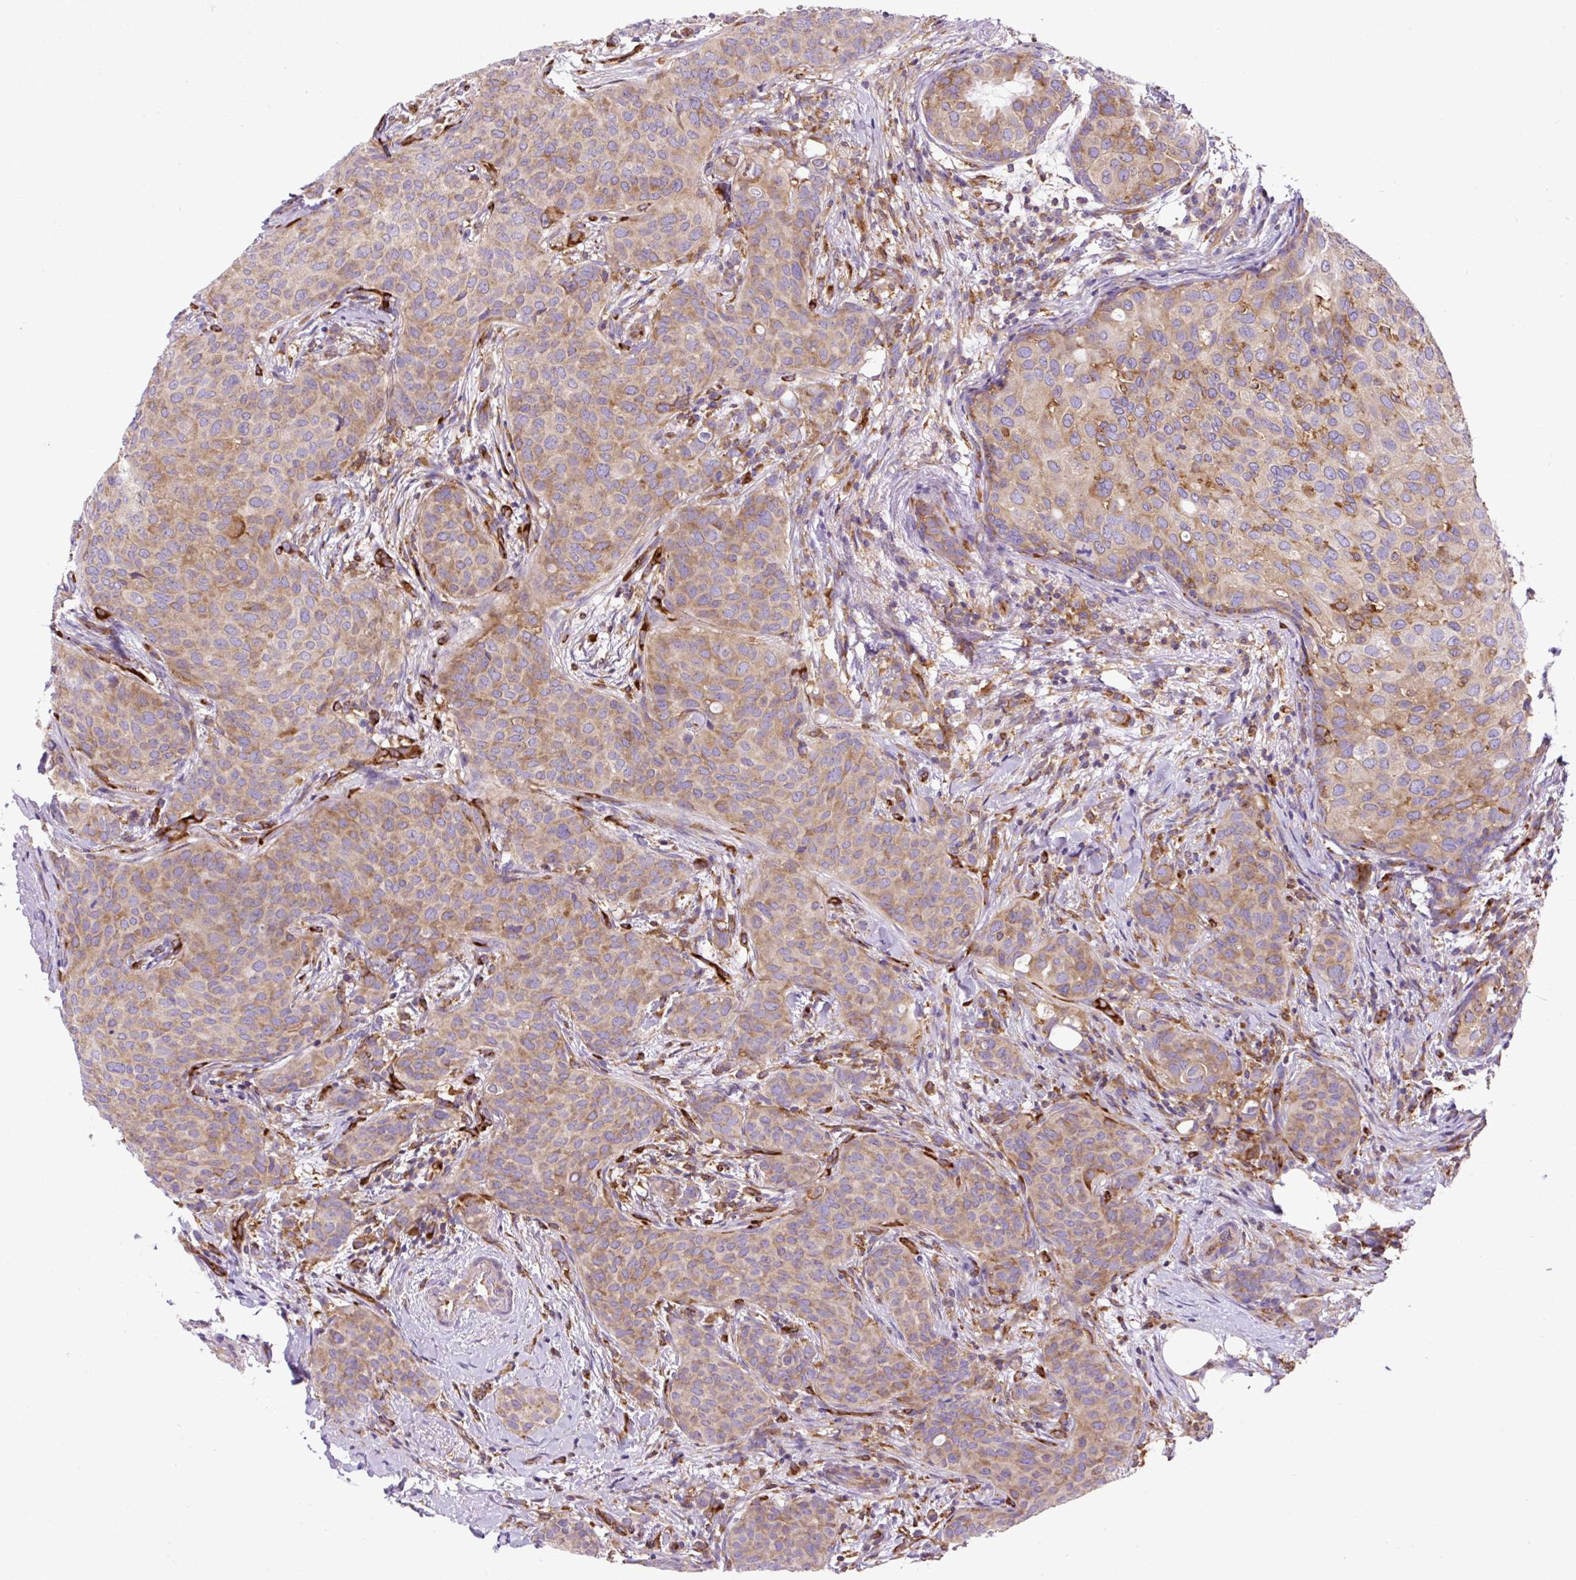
{"staining": {"intensity": "moderate", "quantity": "25%-75%", "location": "cytoplasmic/membranous"}, "tissue": "breast cancer", "cell_type": "Tumor cells", "image_type": "cancer", "snomed": [{"axis": "morphology", "description": "Duct carcinoma"}, {"axis": "topography", "description": "Breast"}], "caption": "Breast cancer tissue shows moderate cytoplasmic/membranous staining in about 25%-75% of tumor cells The protein is shown in brown color, while the nuclei are stained blue.", "gene": "MAP1S", "patient": {"sex": "female", "age": 47}}